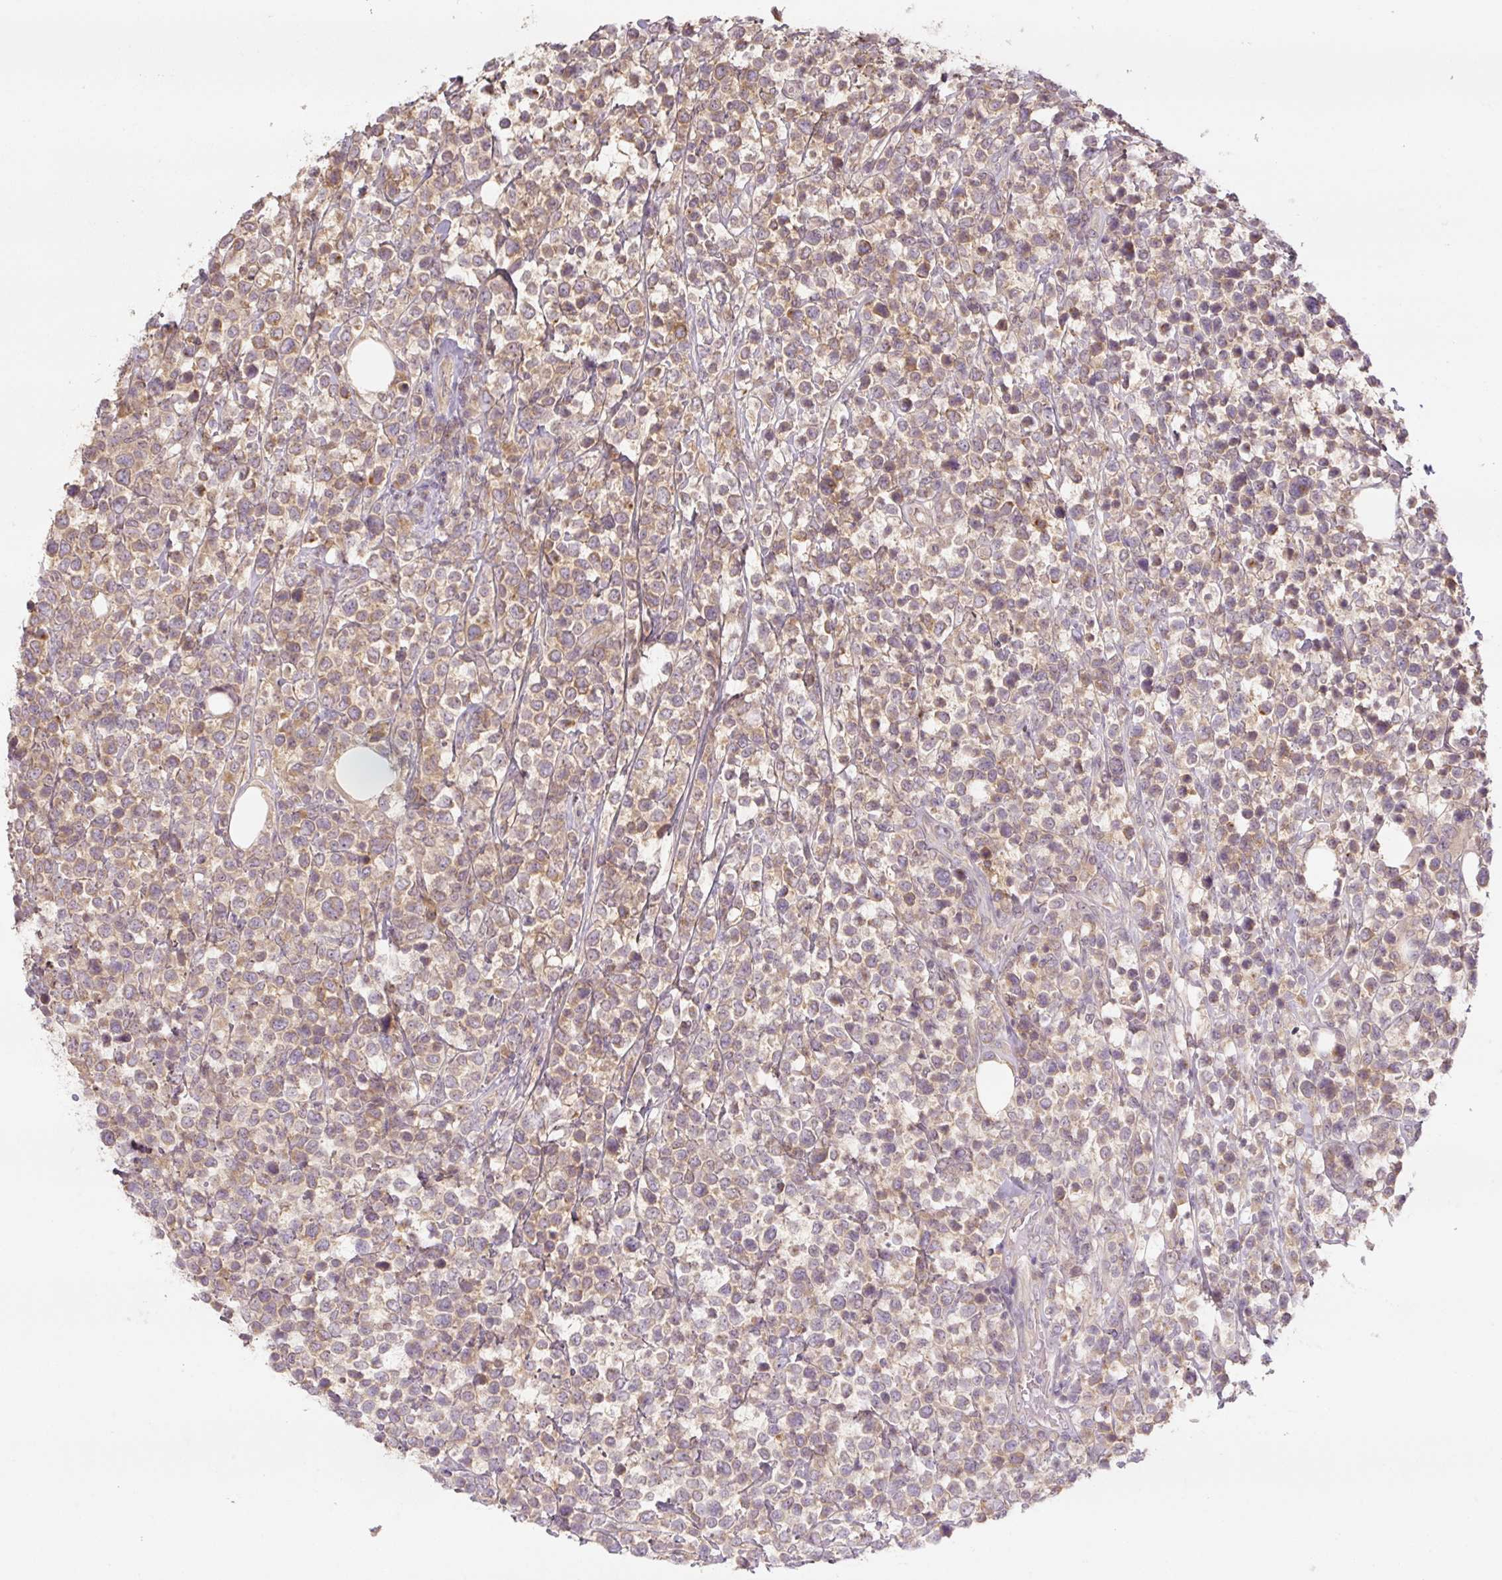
{"staining": {"intensity": "moderate", "quantity": "25%-75%", "location": "cytoplasmic/membranous"}, "tissue": "lymphoma", "cell_type": "Tumor cells", "image_type": "cancer", "snomed": [{"axis": "morphology", "description": "Malignant lymphoma, non-Hodgkin's type, Low grade"}, {"axis": "topography", "description": "Lymph node"}], "caption": "Lymphoma stained with a brown dye displays moderate cytoplasmic/membranous positive expression in about 25%-75% of tumor cells.", "gene": "C2orf73", "patient": {"sex": "male", "age": 60}}